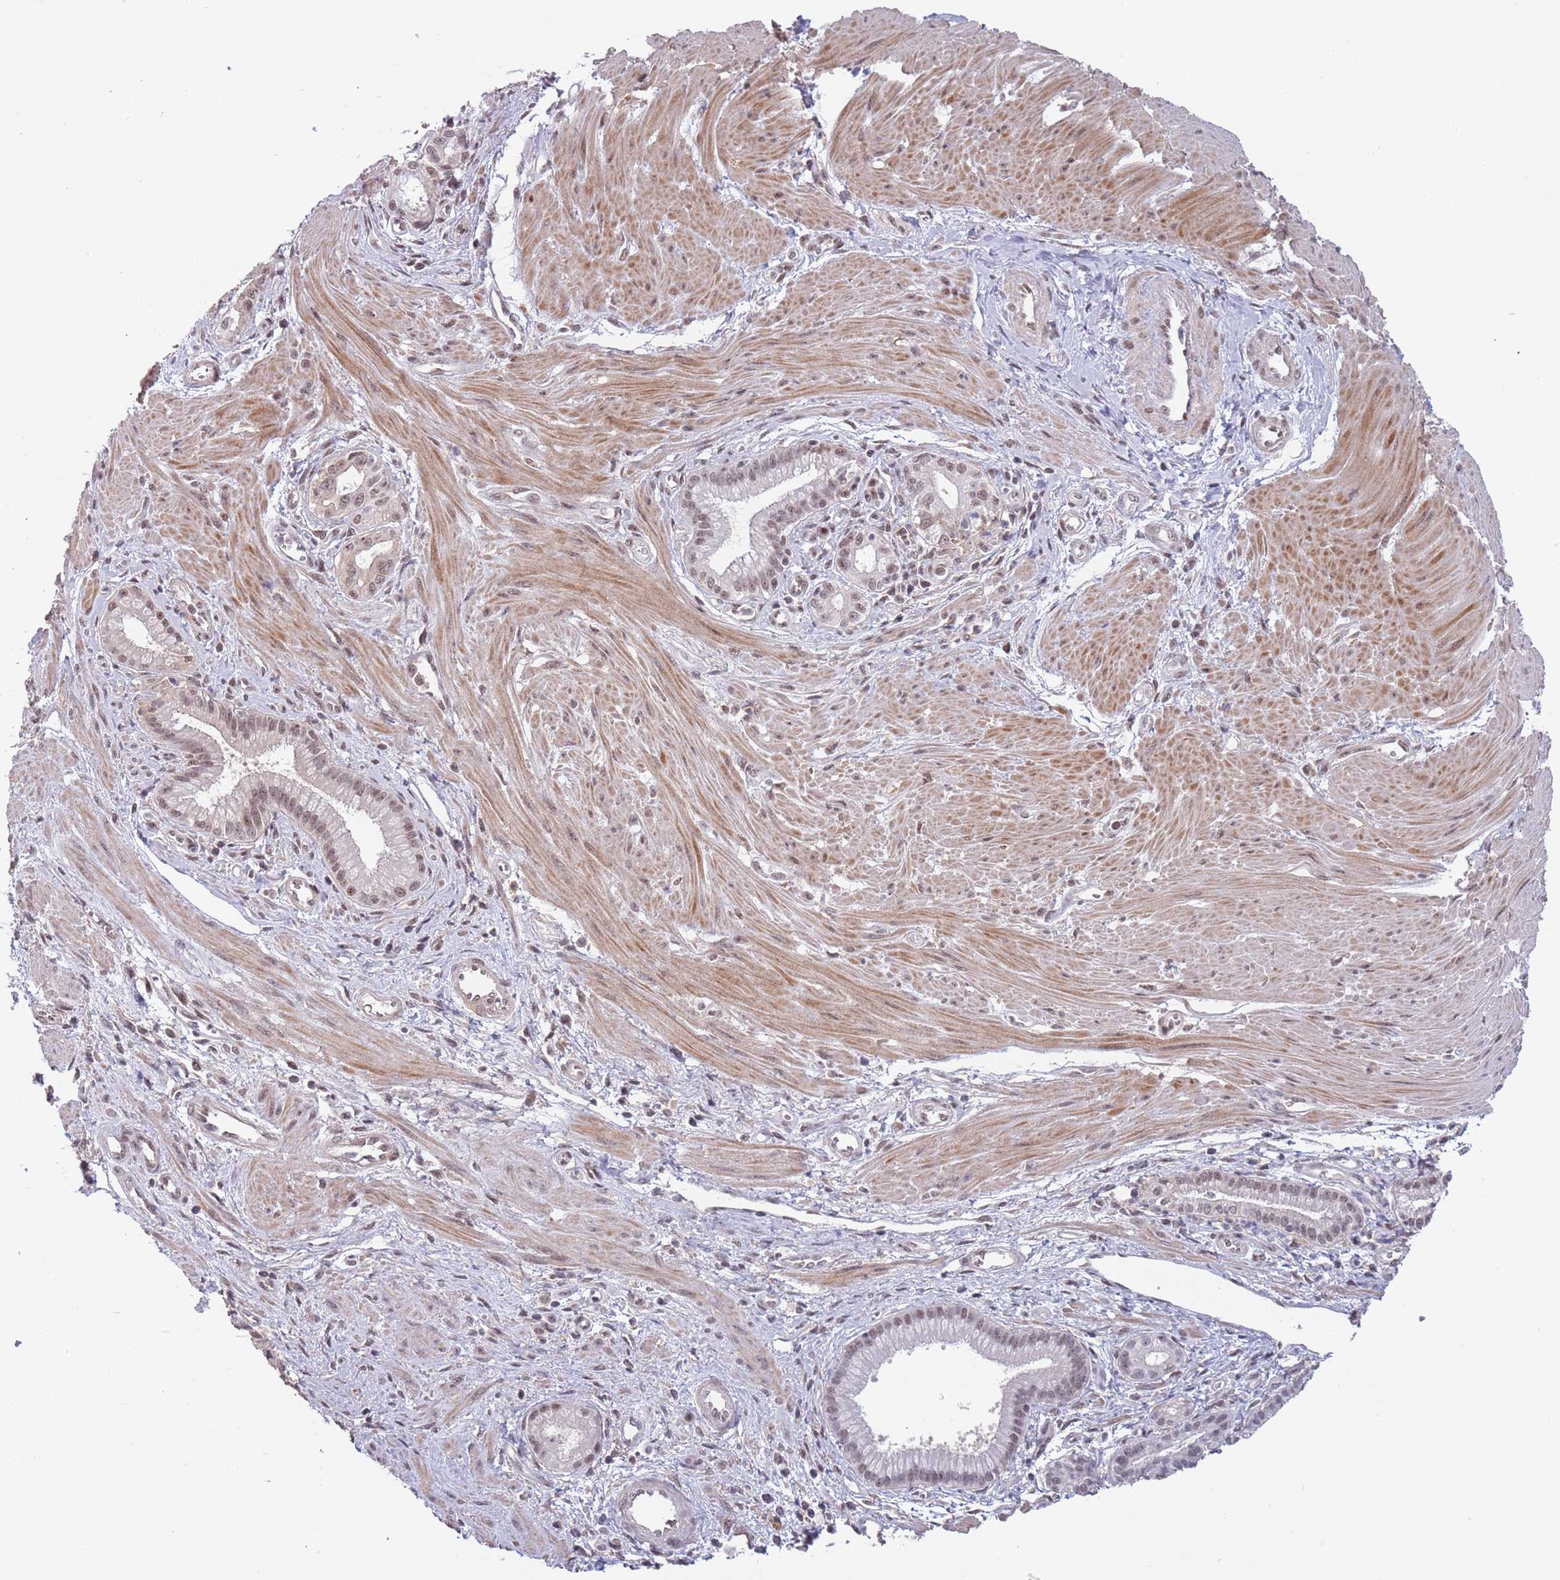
{"staining": {"intensity": "weak", "quantity": ">75%", "location": "nuclear"}, "tissue": "pancreatic cancer", "cell_type": "Tumor cells", "image_type": "cancer", "snomed": [{"axis": "morphology", "description": "Adenocarcinoma, NOS"}, {"axis": "topography", "description": "Pancreas"}], "caption": "Immunohistochemistry (IHC) photomicrograph of neoplastic tissue: human pancreatic adenocarcinoma stained using IHC exhibits low levels of weak protein expression localized specifically in the nuclear of tumor cells, appearing as a nuclear brown color.", "gene": "CIZ1", "patient": {"sex": "male", "age": 78}}